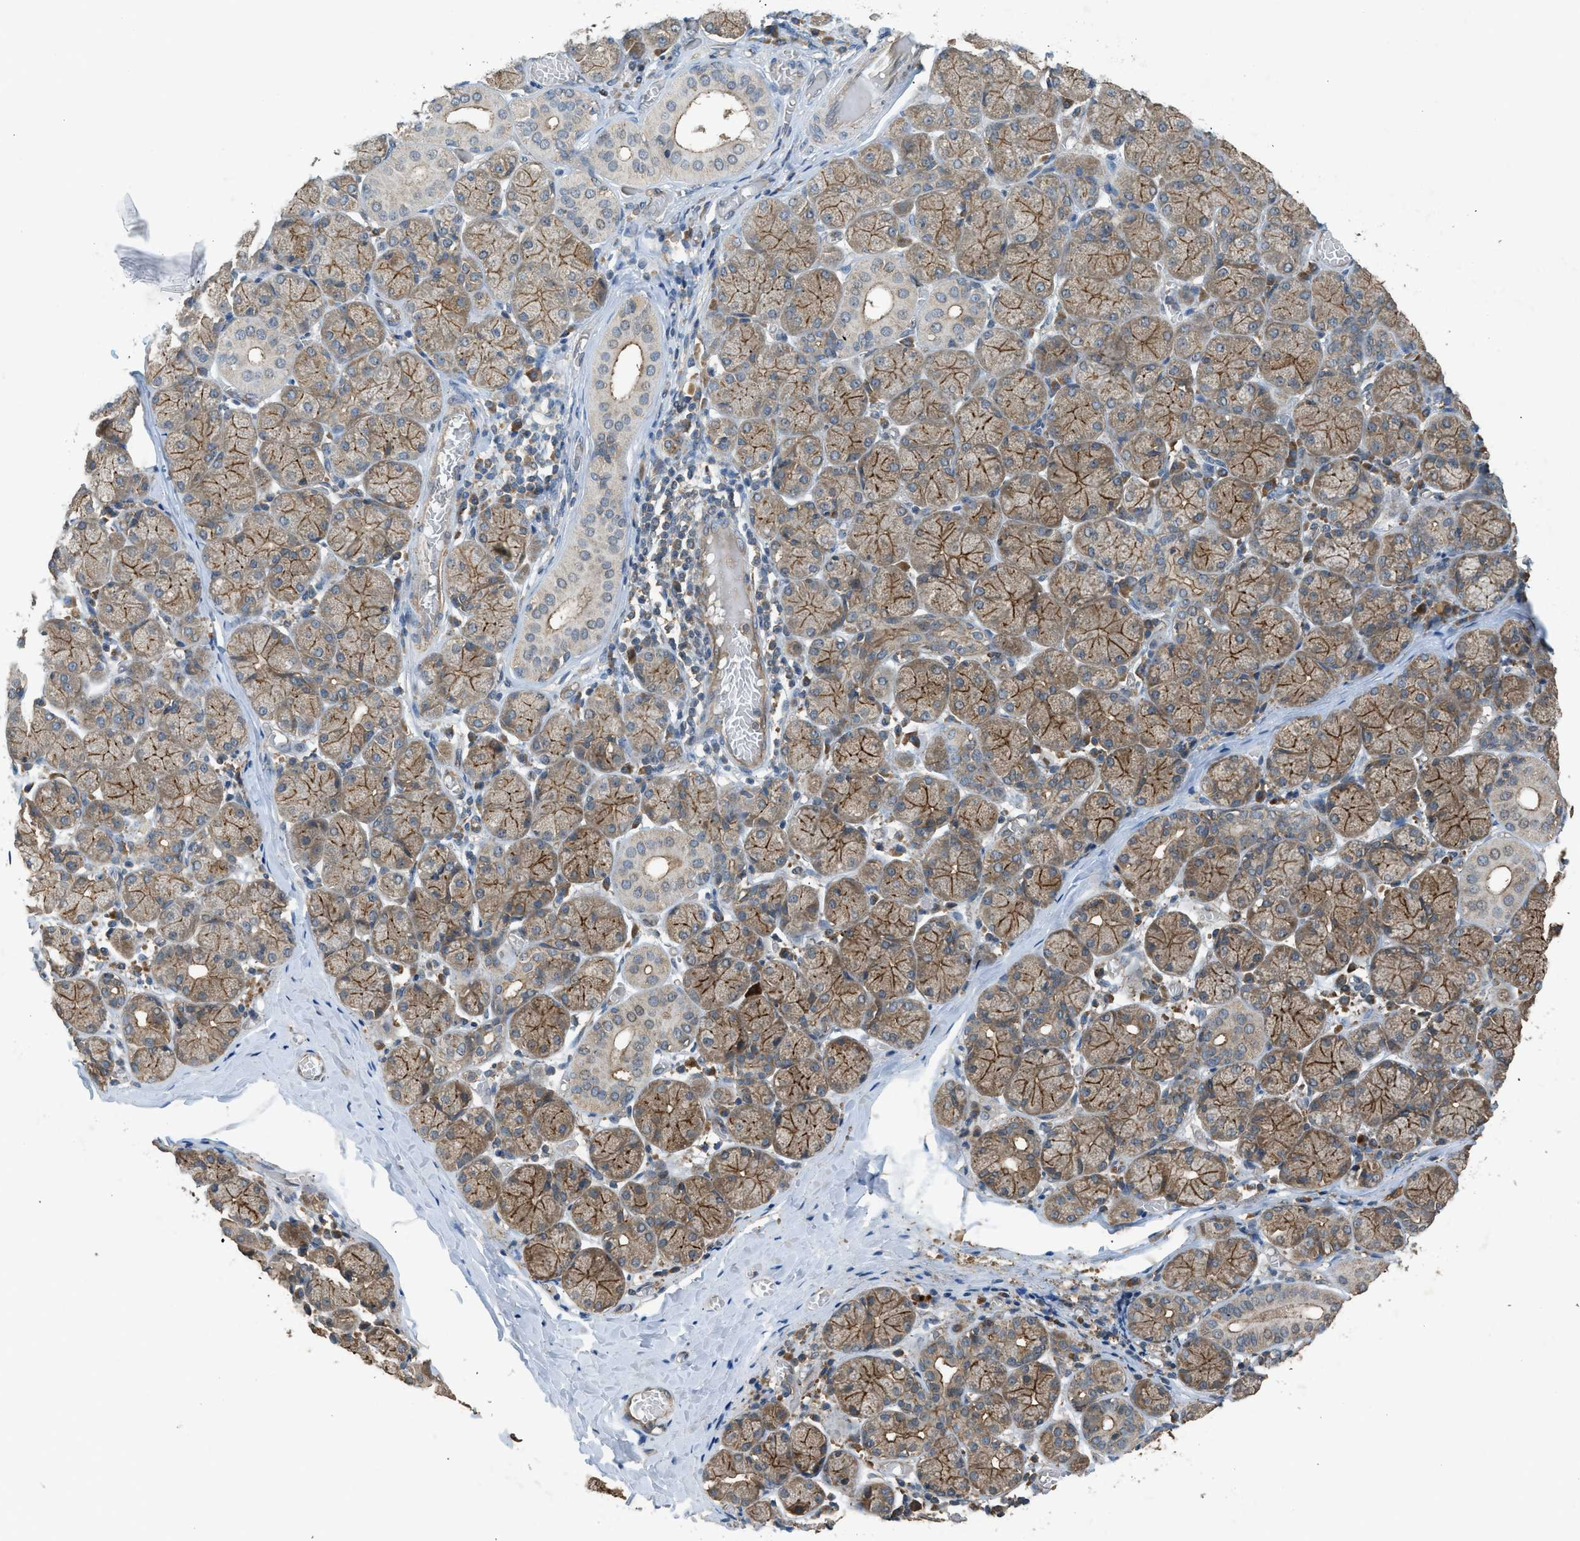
{"staining": {"intensity": "moderate", "quantity": ">75%", "location": "cytoplasmic/membranous"}, "tissue": "salivary gland", "cell_type": "Glandular cells", "image_type": "normal", "snomed": [{"axis": "morphology", "description": "Normal tissue, NOS"}, {"axis": "topography", "description": "Salivary gland"}], "caption": "Salivary gland stained with a brown dye demonstrates moderate cytoplasmic/membranous positive staining in about >75% of glandular cells.", "gene": "HIP1R", "patient": {"sex": "female", "age": 24}}